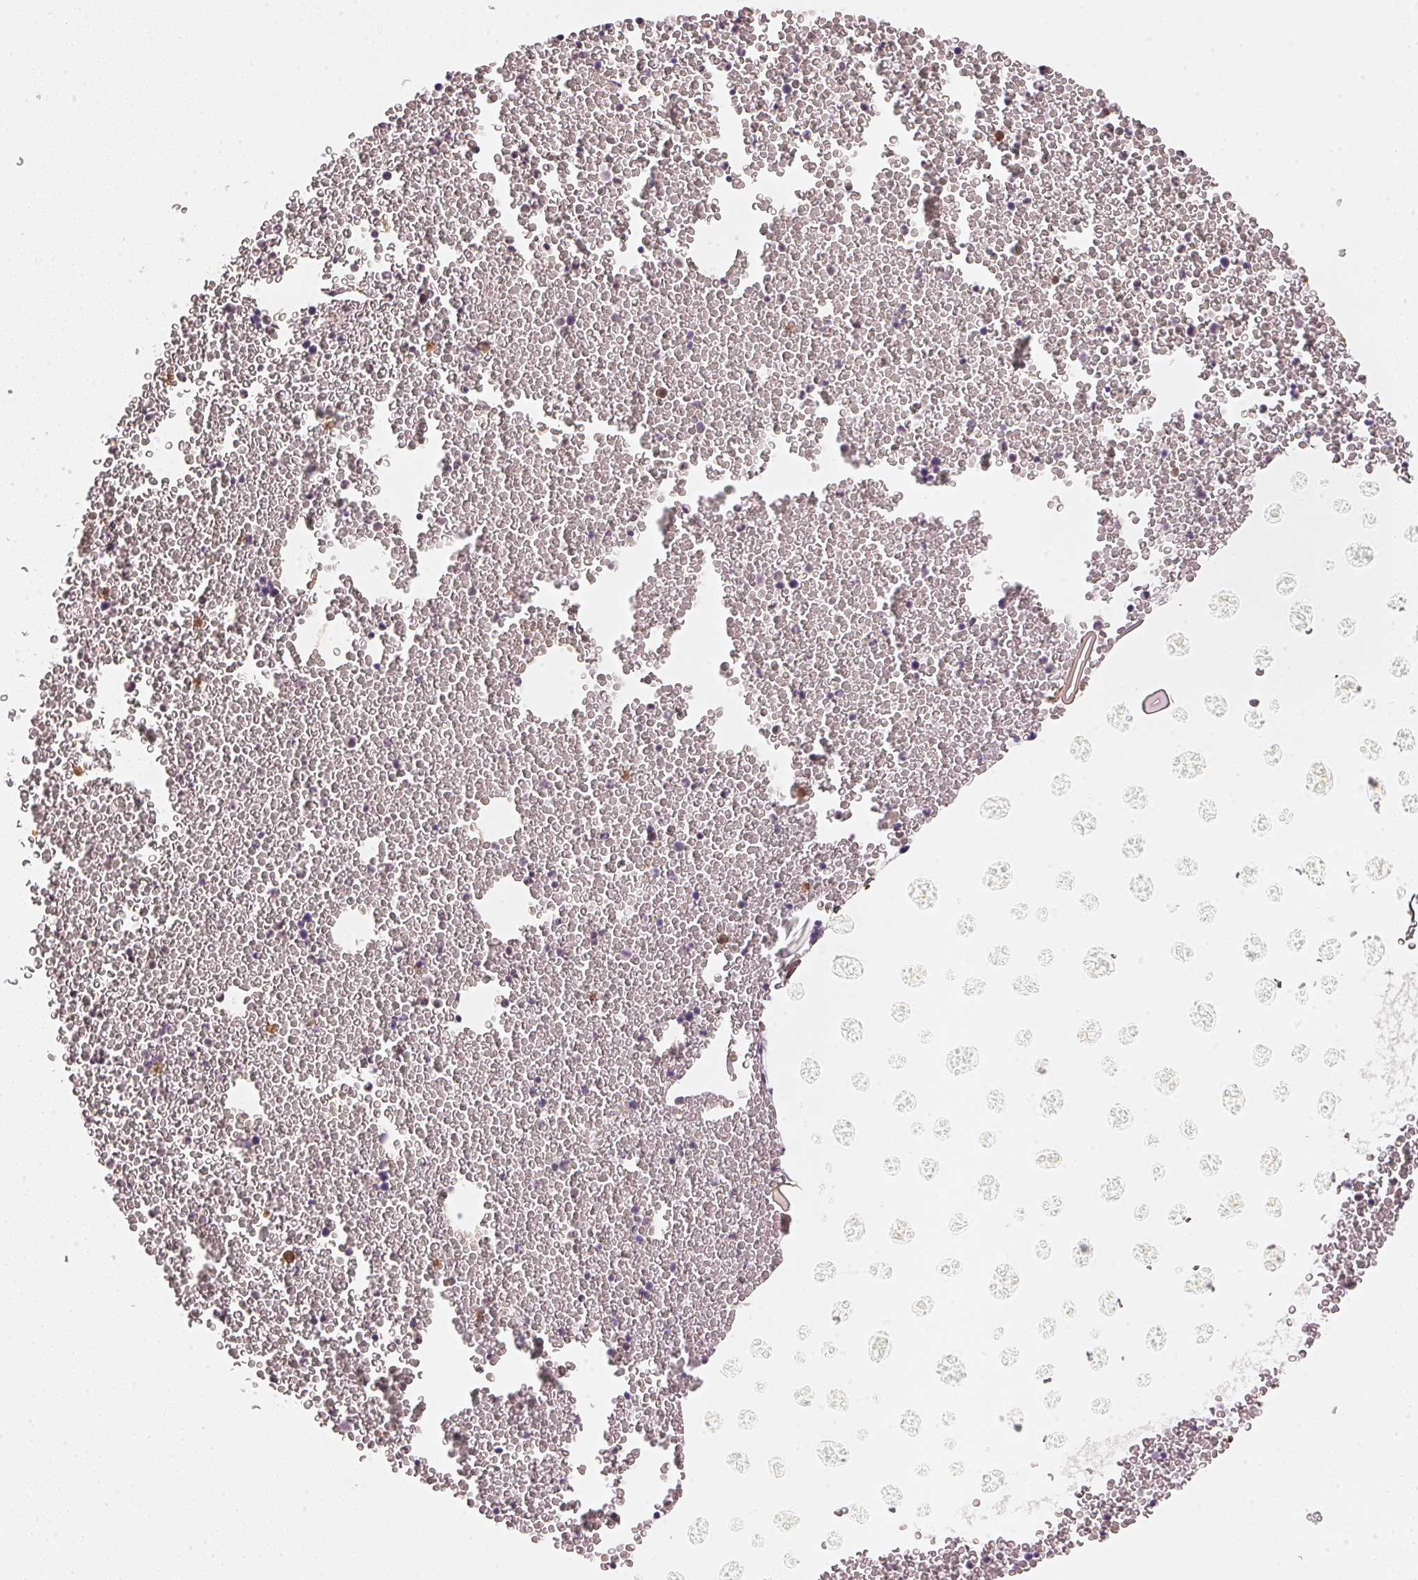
{"staining": {"intensity": "negative", "quantity": "none", "location": "none"}, "tissue": "bone marrow", "cell_type": "Hematopoietic cells", "image_type": "normal", "snomed": [{"axis": "morphology", "description": "Normal tissue, NOS"}, {"axis": "topography", "description": "Bone marrow"}], "caption": "The IHC micrograph has no significant positivity in hematopoietic cells of bone marrow.", "gene": "FNDC4", "patient": {"sex": "female", "age": 26}}